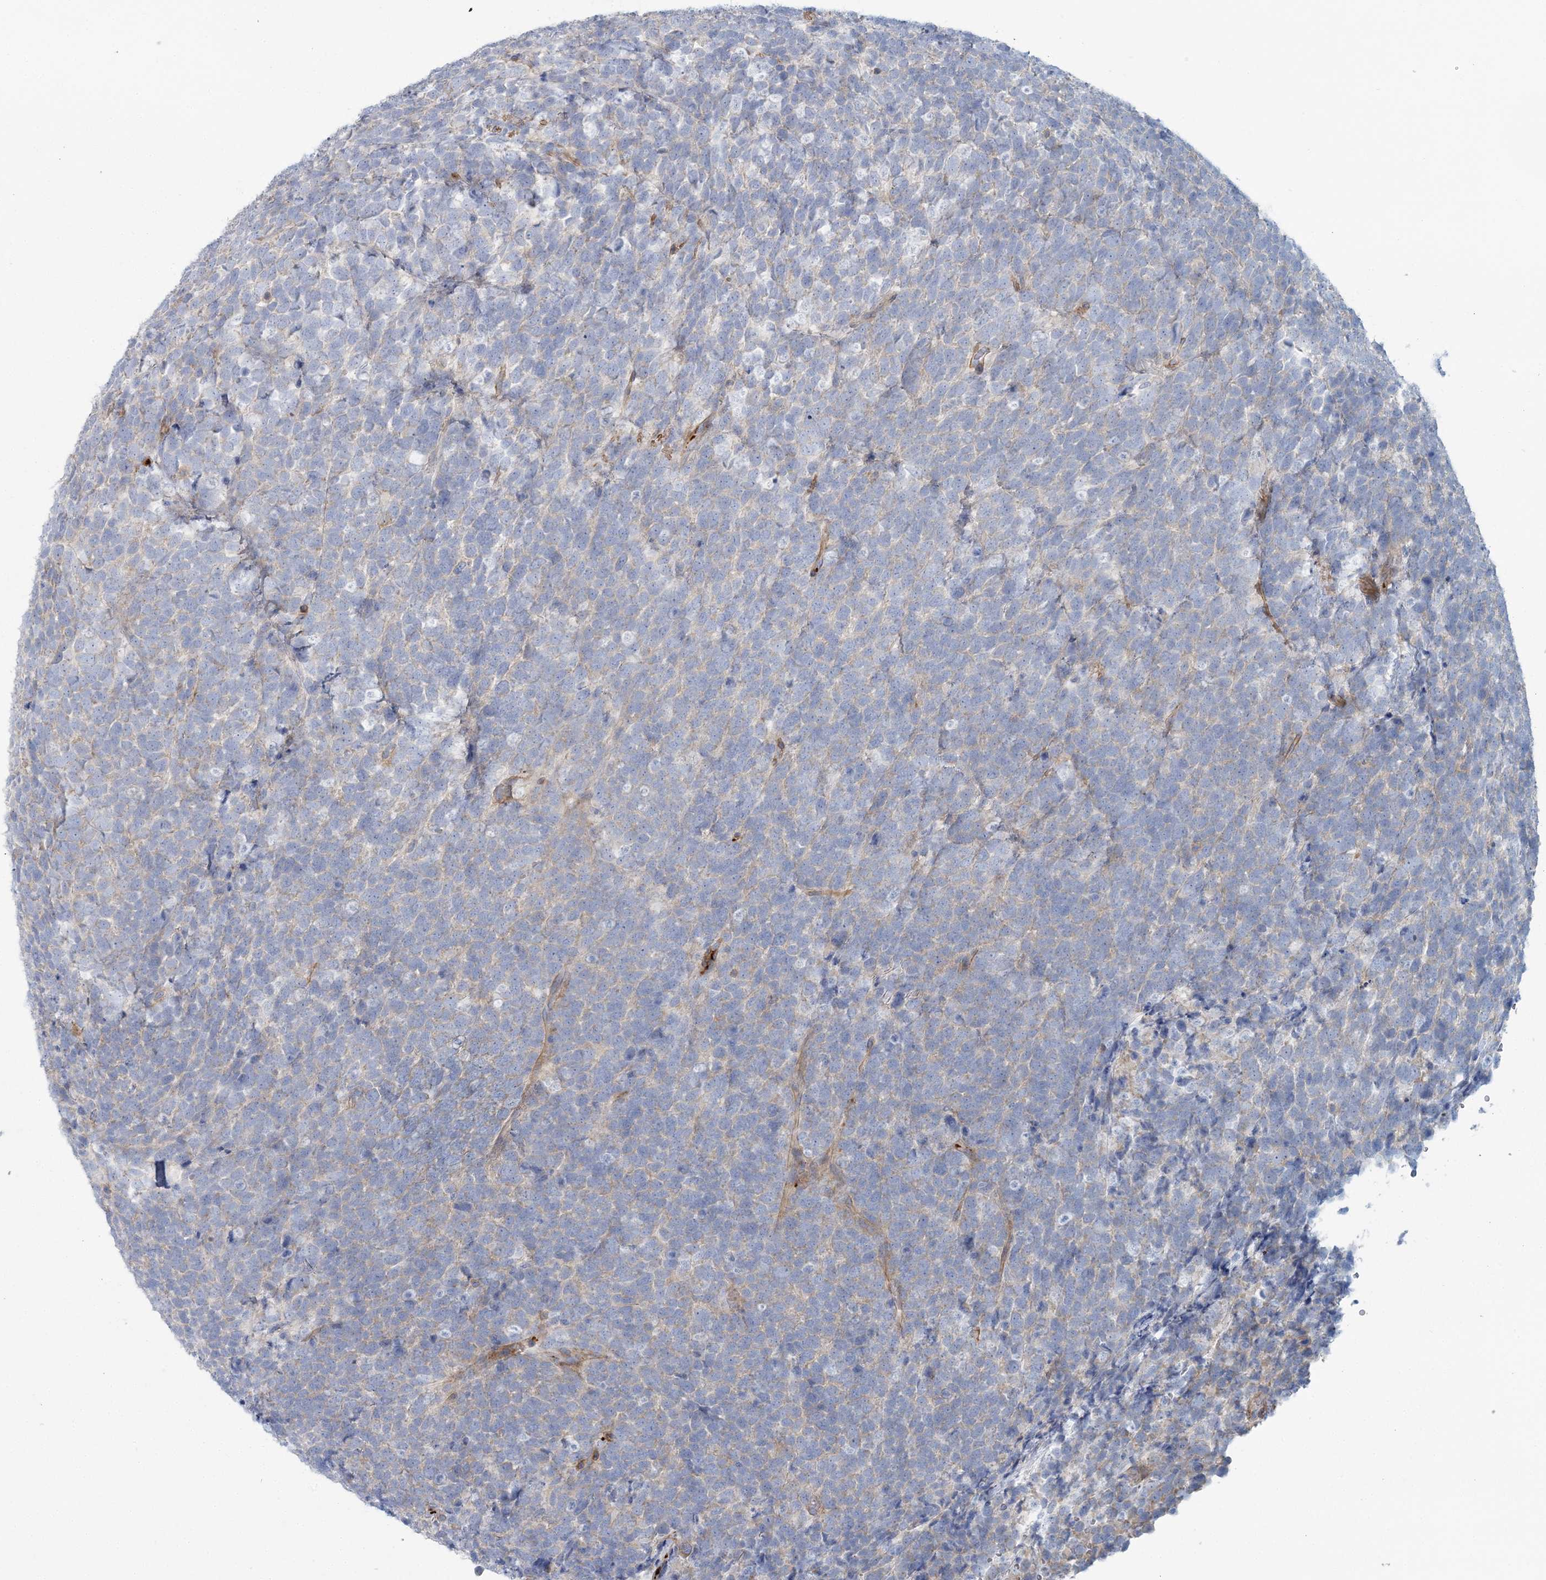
{"staining": {"intensity": "negative", "quantity": "none", "location": "none"}, "tissue": "urothelial cancer", "cell_type": "Tumor cells", "image_type": "cancer", "snomed": [{"axis": "morphology", "description": "Urothelial carcinoma, High grade"}, {"axis": "topography", "description": "Urinary bladder"}], "caption": "A histopathology image of urothelial cancer stained for a protein reveals no brown staining in tumor cells. The staining is performed using DAB (3,3'-diaminobenzidine) brown chromogen with nuclei counter-stained in using hematoxylin.", "gene": "CUEDC2", "patient": {"sex": "female", "age": 82}}